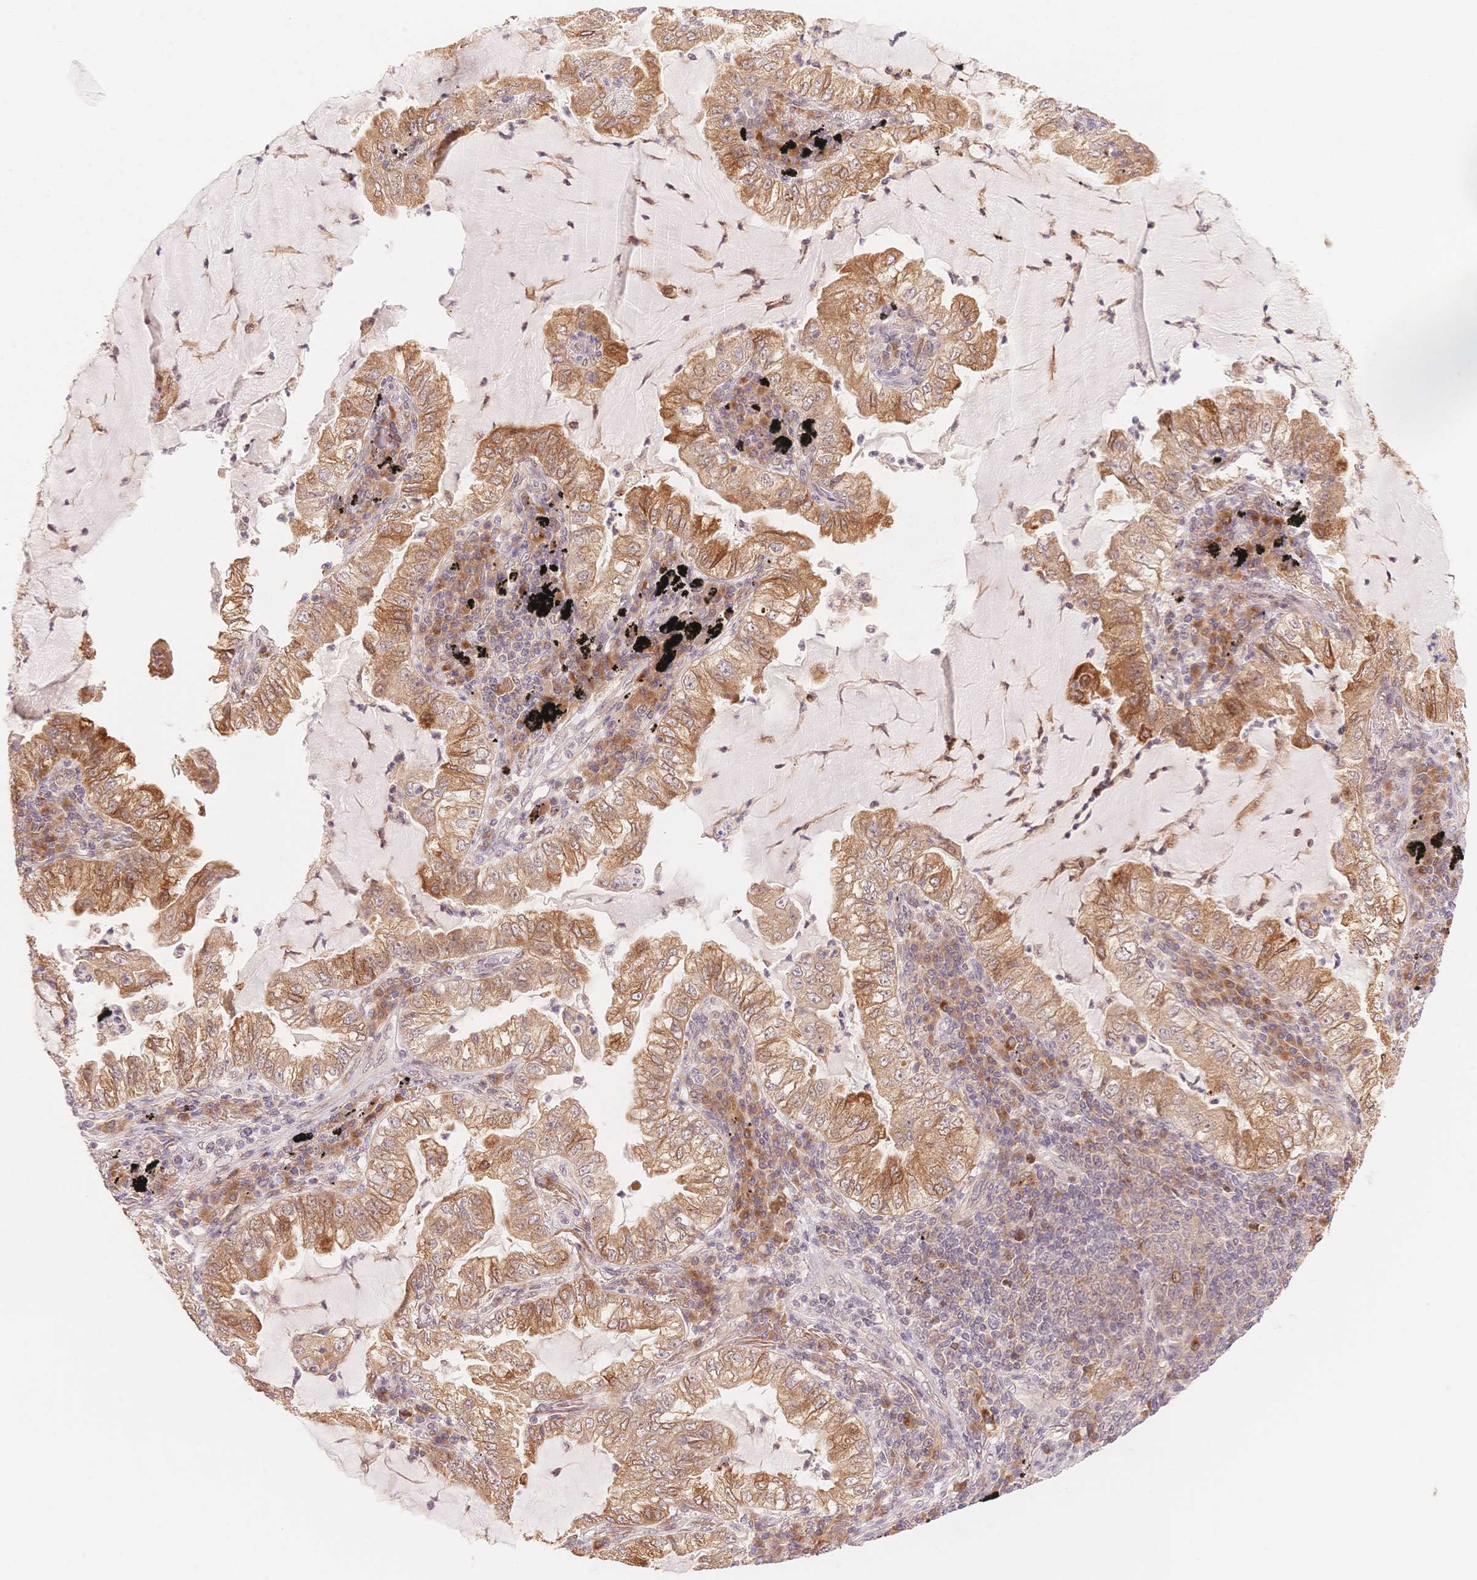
{"staining": {"intensity": "moderate", "quantity": ">75%", "location": "cytoplasmic/membranous"}, "tissue": "lung cancer", "cell_type": "Tumor cells", "image_type": "cancer", "snomed": [{"axis": "morphology", "description": "Adenocarcinoma, NOS"}, {"axis": "topography", "description": "Lung"}], "caption": "Moderate cytoplasmic/membranous positivity is present in about >75% of tumor cells in adenocarcinoma (lung).", "gene": "STK39", "patient": {"sex": "female", "age": 73}}